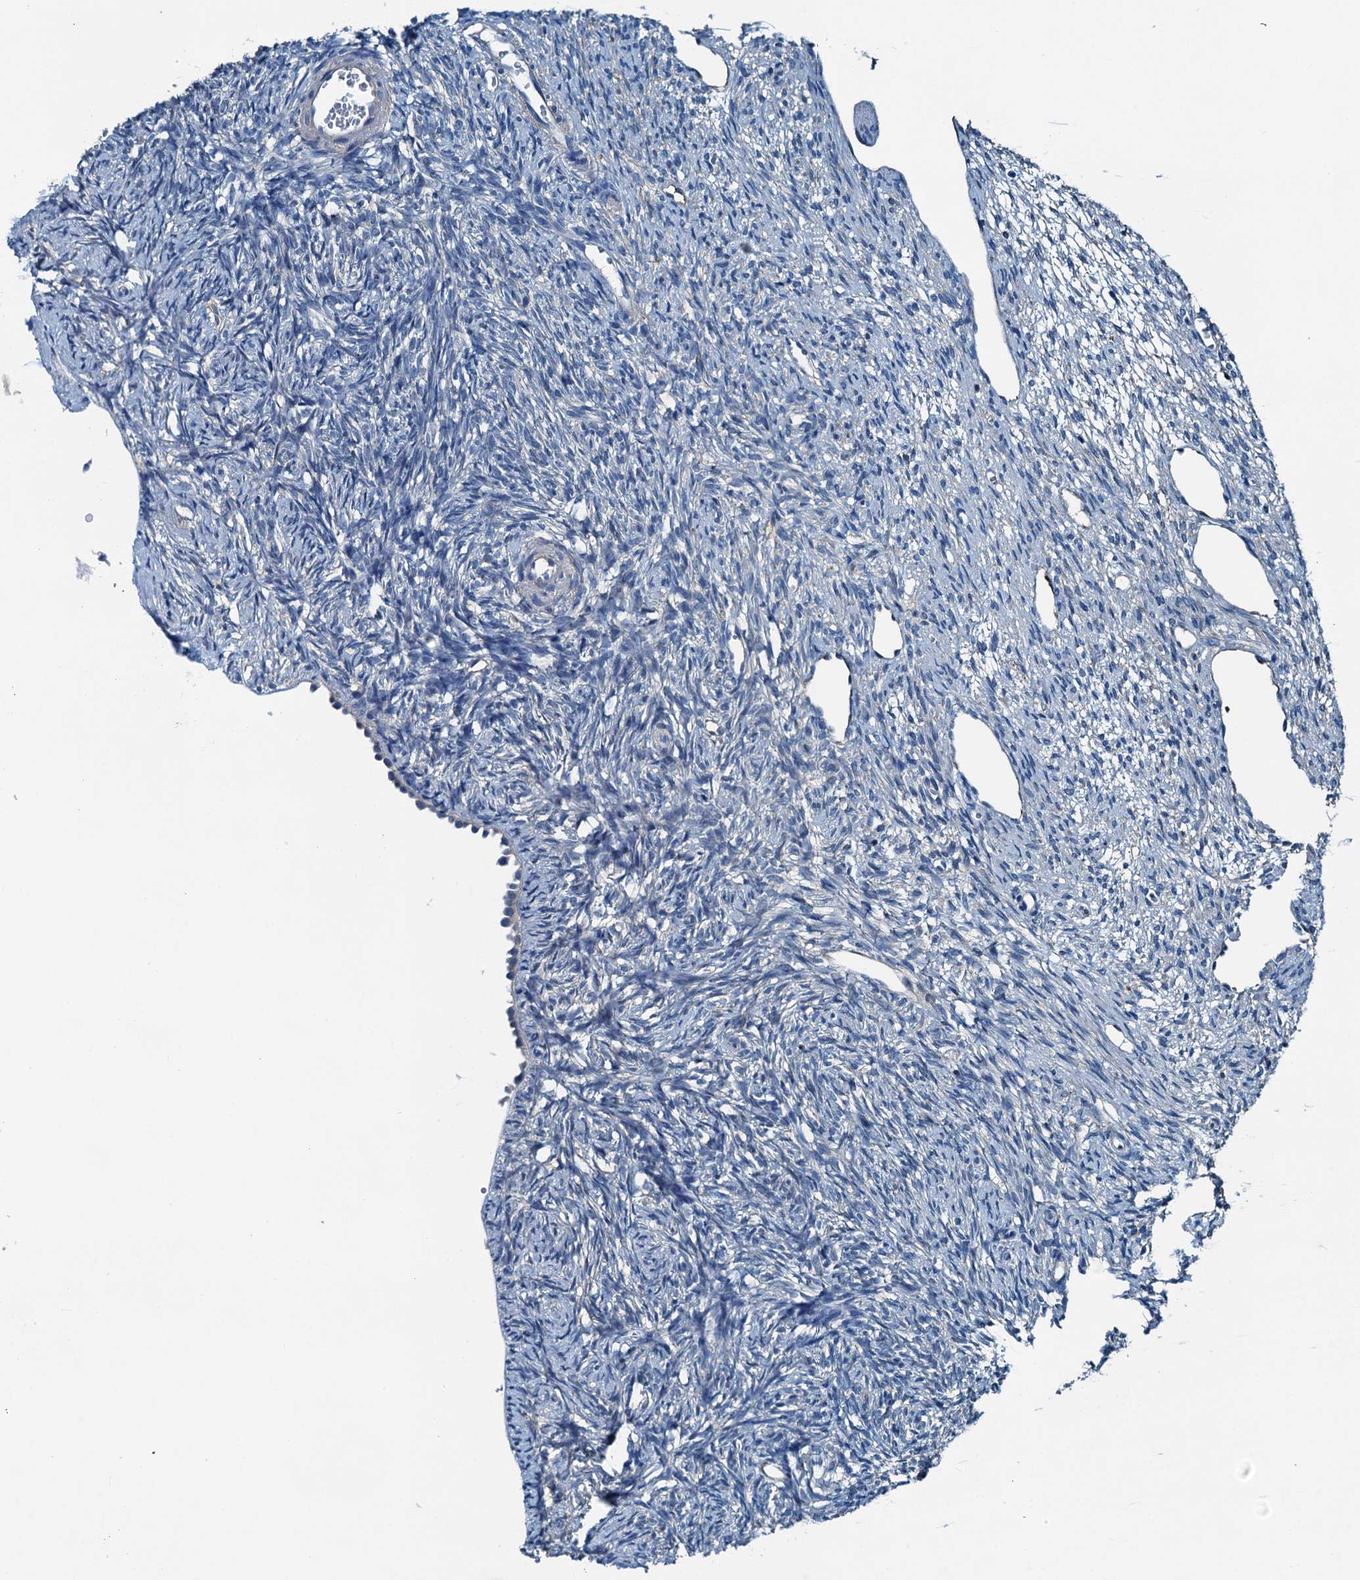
{"staining": {"intensity": "negative", "quantity": "none", "location": "none"}, "tissue": "ovary", "cell_type": "Ovarian stroma cells", "image_type": "normal", "snomed": [{"axis": "morphology", "description": "Normal tissue, NOS"}, {"axis": "topography", "description": "Ovary"}], "caption": "An image of human ovary is negative for staining in ovarian stroma cells. Nuclei are stained in blue.", "gene": "RAB3IL1", "patient": {"sex": "female", "age": 51}}